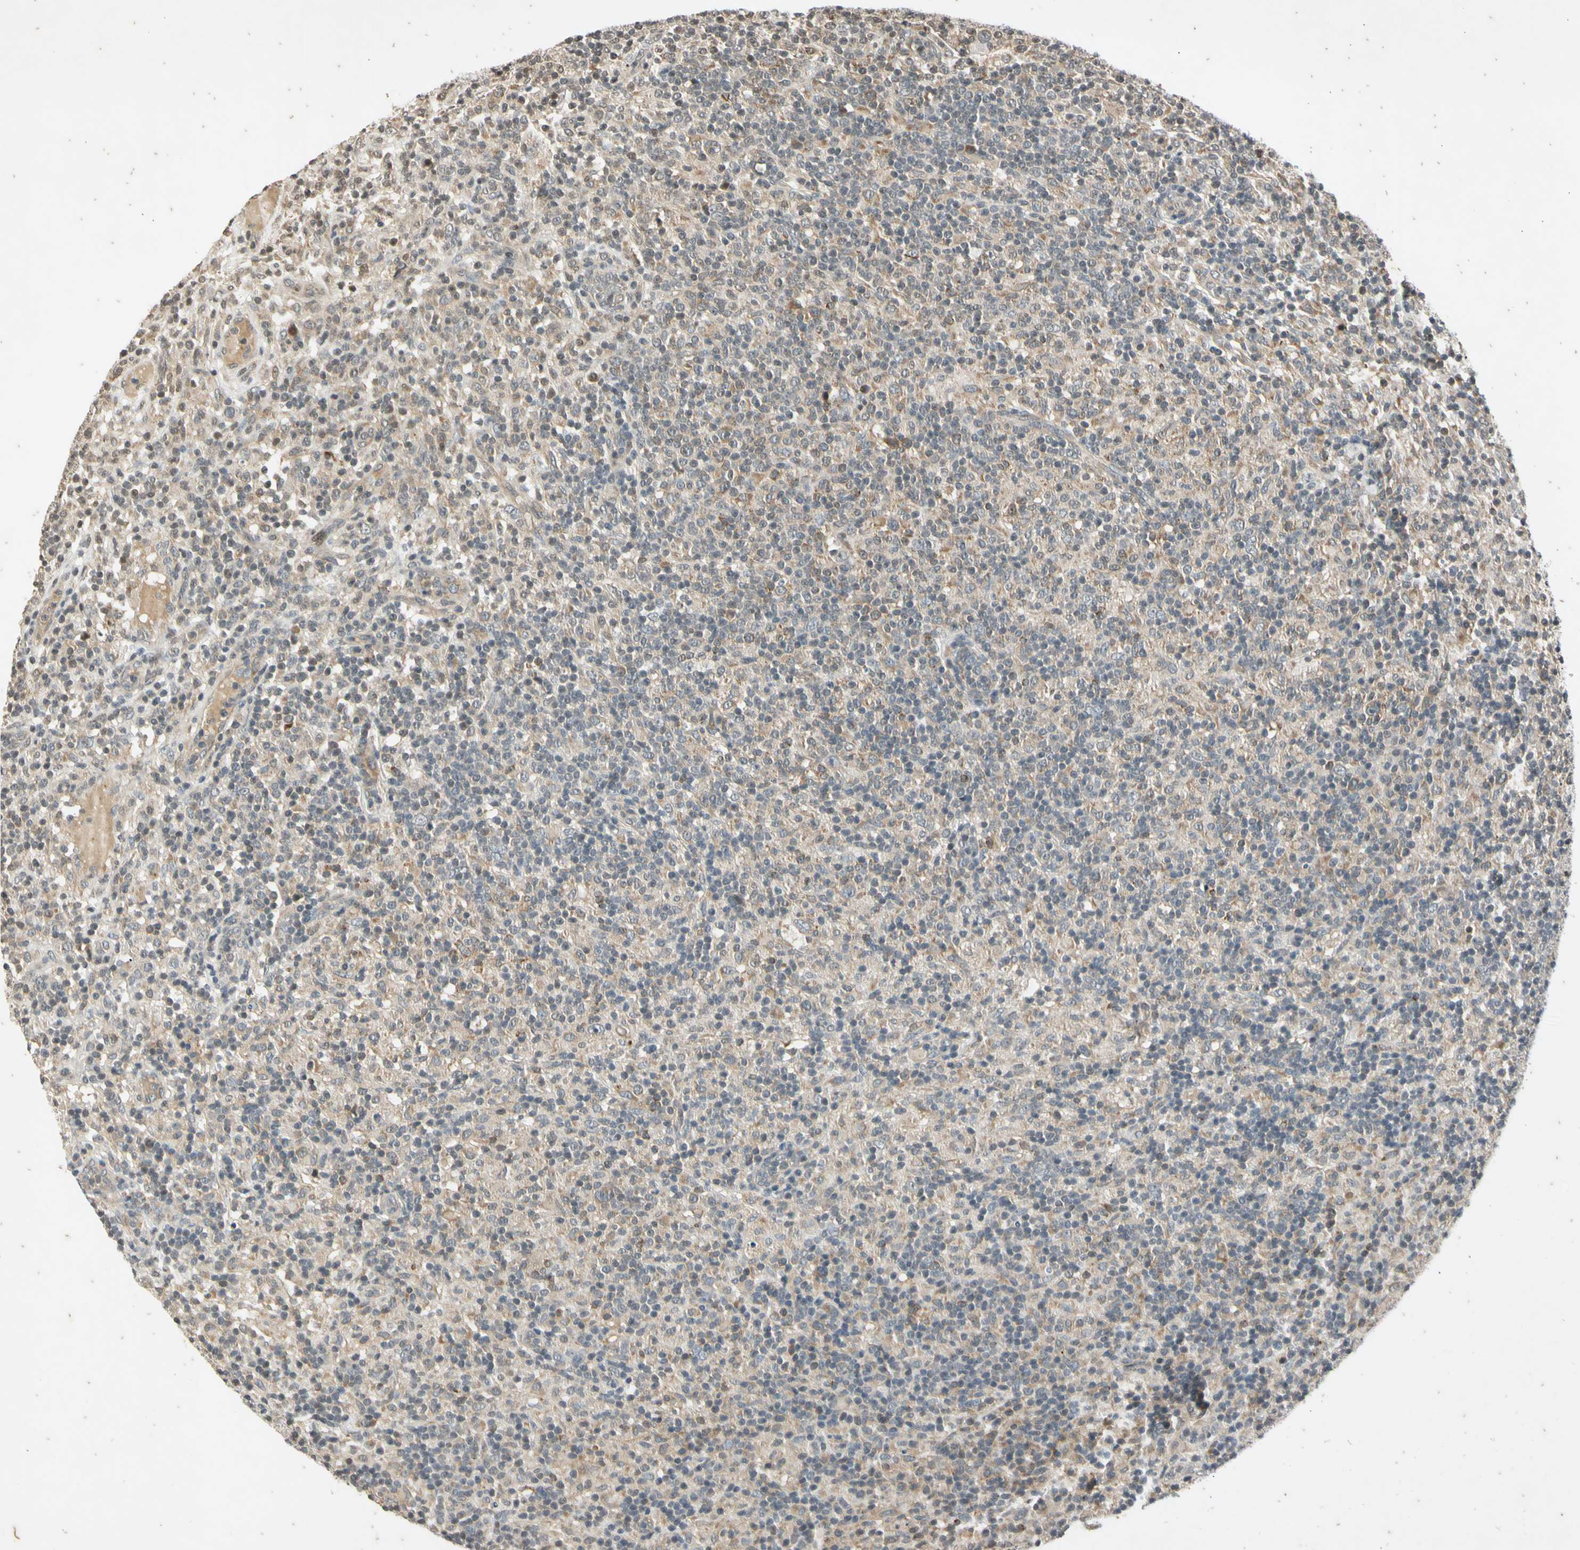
{"staining": {"intensity": "weak", "quantity": "25%-75%", "location": "cytoplasmic/membranous"}, "tissue": "lymphoma", "cell_type": "Tumor cells", "image_type": "cancer", "snomed": [{"axis": "morphology", "description": "Hodgkin's disease, NOS"}, {"axis": "topography", "description": "Lymph node"}], "caption": "This micrograph displays immunohistochemistry staining of Hodgkin's disease, with low weak cytoplasmic/membranous staining in approximately 25%-75% of tumor cells.", "gene": "EFNB2", "patient": {"sex": "male", "age": 70}}